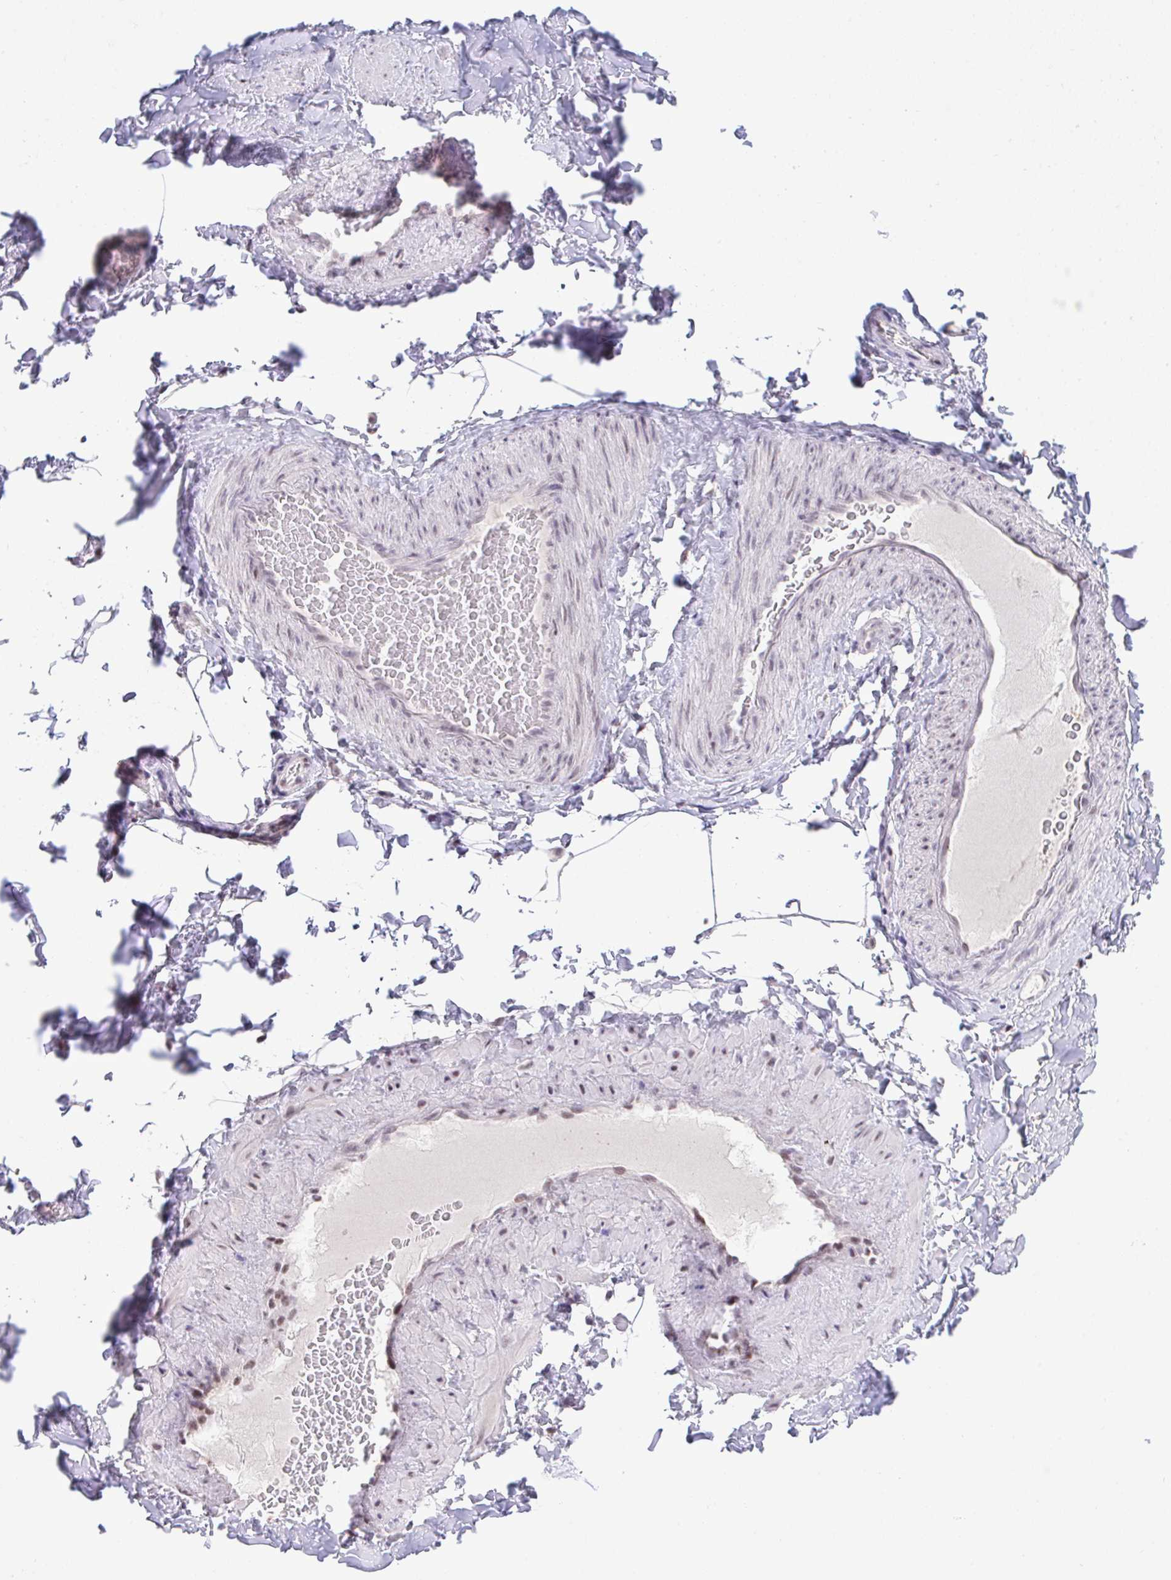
{"staining": {"intensity": "negative", "quantity": "none", "location": "none"}, "tissue": "adipose tissue", "cell_type": "Adipocytes", "image_type": "normal", "snomed": [{"axis": "morphology", "description": "Normal tissue, NOS"}, {"axis": "topography", "description": "Vascular tissue"}, {"axis": "topography", "description": "Peripheral nerve tissue"}], "caption": "Immunohistochemistry (IHC) histopathology image of normal adipose tissue: human adipose tissue stained with DAB (3,3'-diaminobenzidine) displays no significant protein staining in adipocytes. The staining is performed using DAB (3,3'-diaminobenzidine) brown chromogen with nuclei counter-stained in using hematoxylin.", "gene": "OR6K3", "patient": {"sex": "male", "age": 41}}